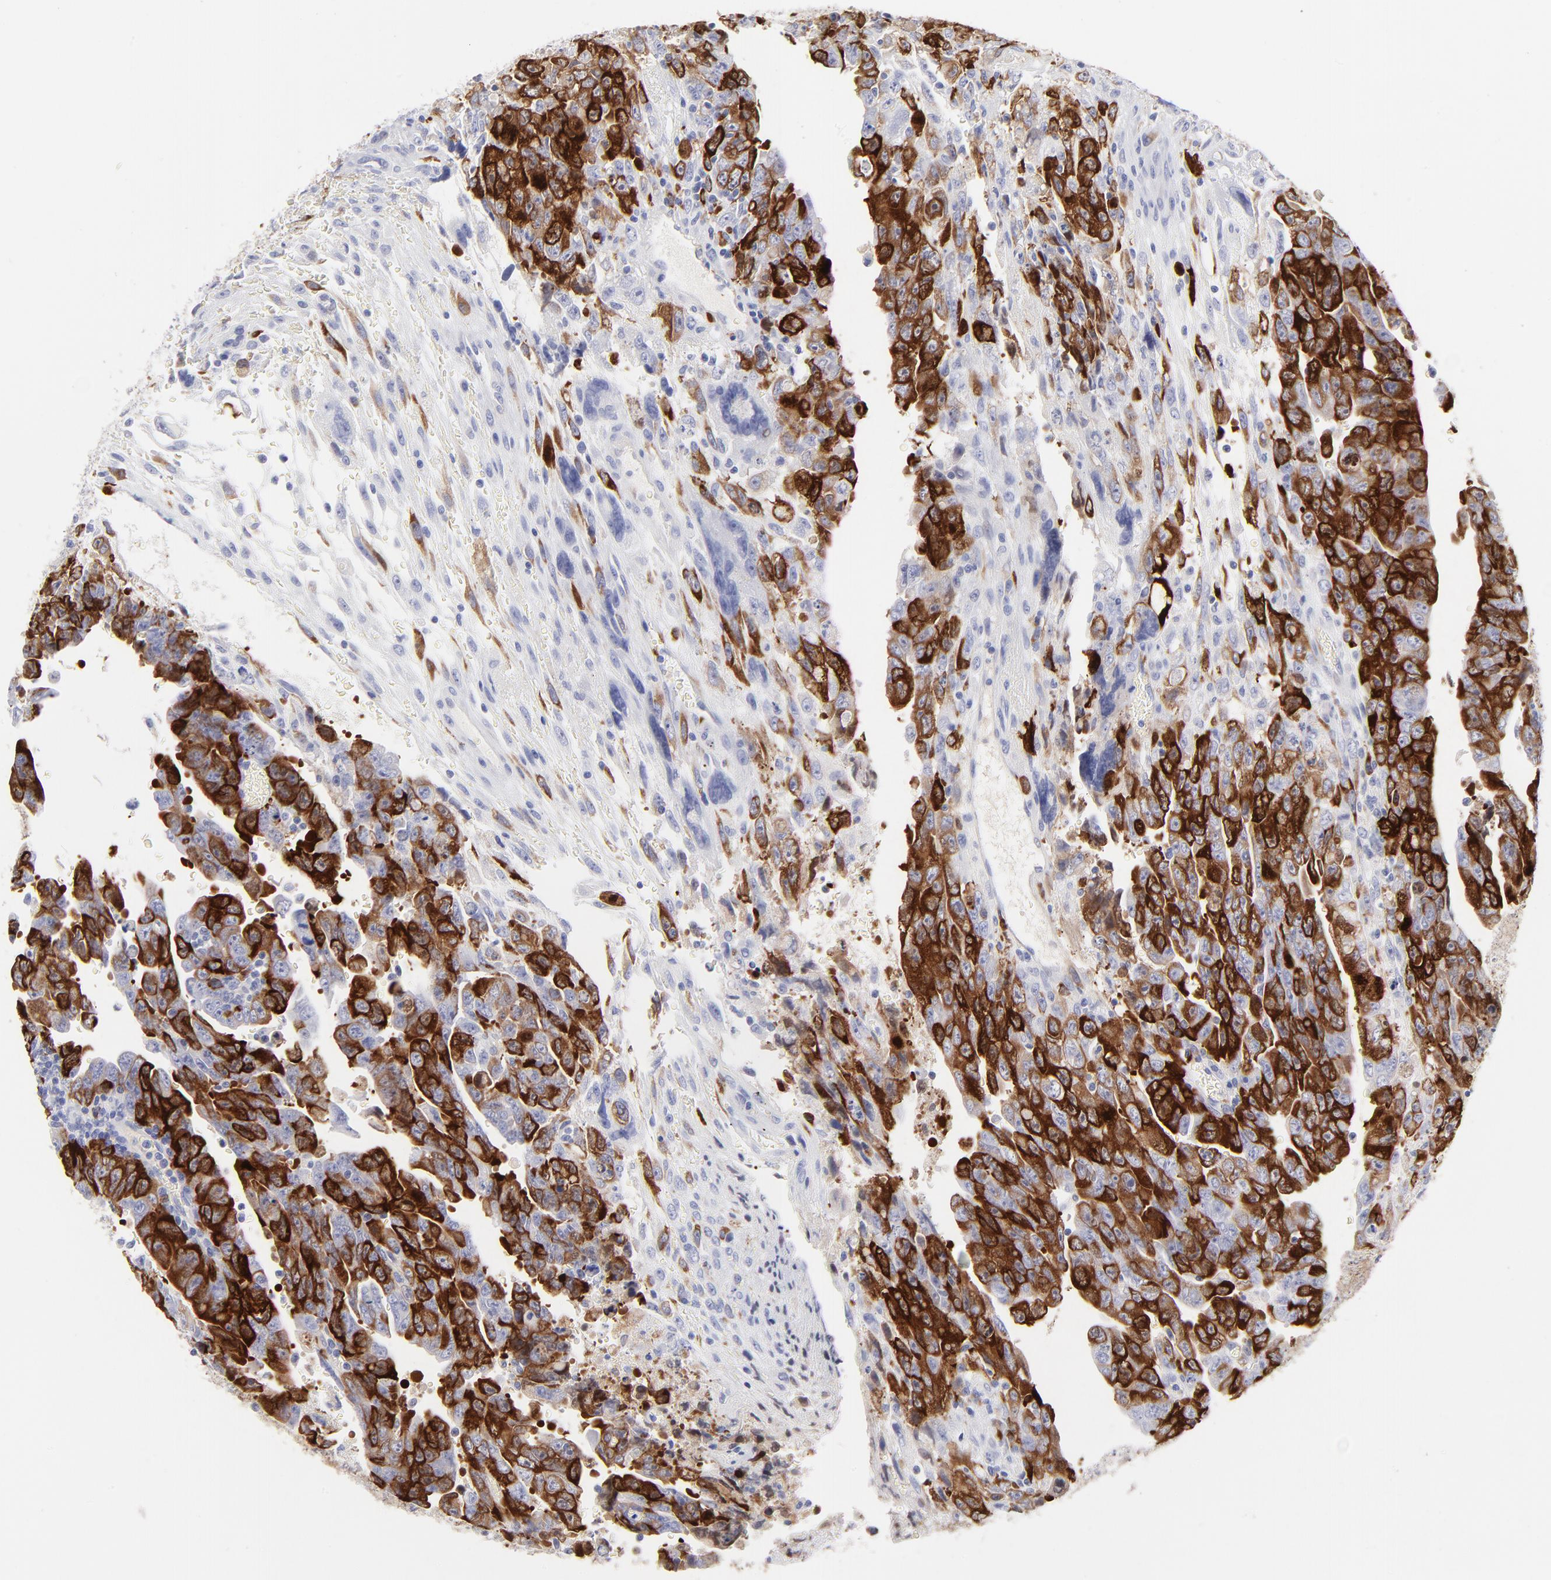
{"staining": {"intensity": "strong", "quantity": ">75%", "location": "cytoplasmic/membranous"}, "tissue": "testis cancer", "cell_type": "Tumor cells", "image_type": "cancer", "snomed": [{"axis": "morphology", "description": "Carcinoma, Embryonal, NOS"}, {"axis": "topography", "description": "Testis"}], "caption": "Tumor cells show high levels of strong cytoplasmic/membranous staining in about >75% of cells in human testis cancer (embryonal carcinoma).", "gene": "CCNB1", "patient": {"sex": "male", "age": 28}}